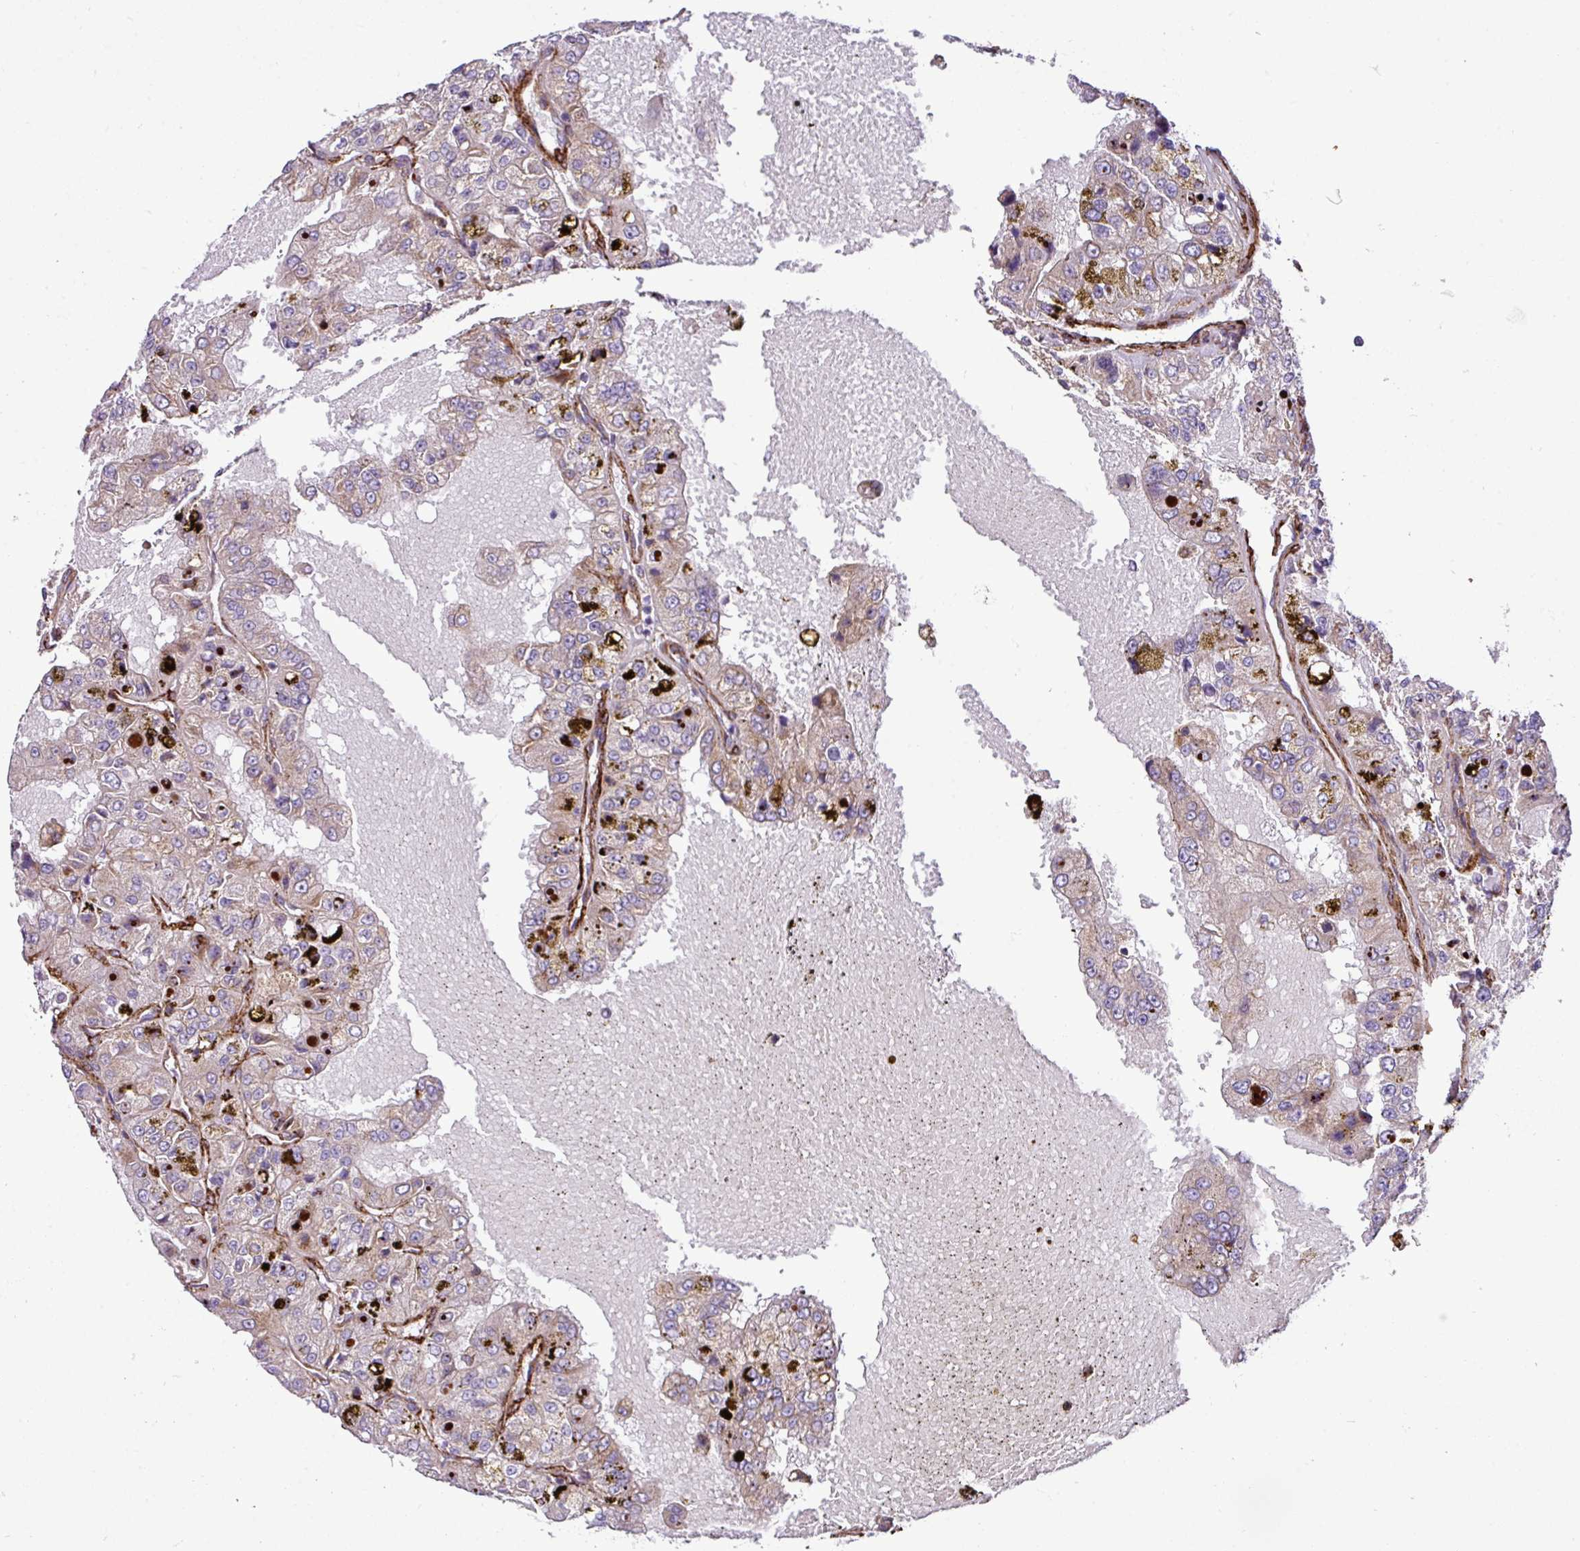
{"staining": {"intensity": "weak", "quantity": "25%-75%", "location": "cytoplasmic/membranous"}, "tissue": "renal cancer", "cell_type": "Tumor cells", "image_type": "cancer", "snomed": [{"axis": "morphology", "description": "Adenocarcinoma, NOS"}, {"axis": "topography", "description": "Kidney"}], "caption": "Renal cancer tissue exhibits weak cytoplasmic/membranous expression in about 25%-75% of tumor cells", "gene": "FAM47E", "patient": {"sex": "female", "age": 63}}